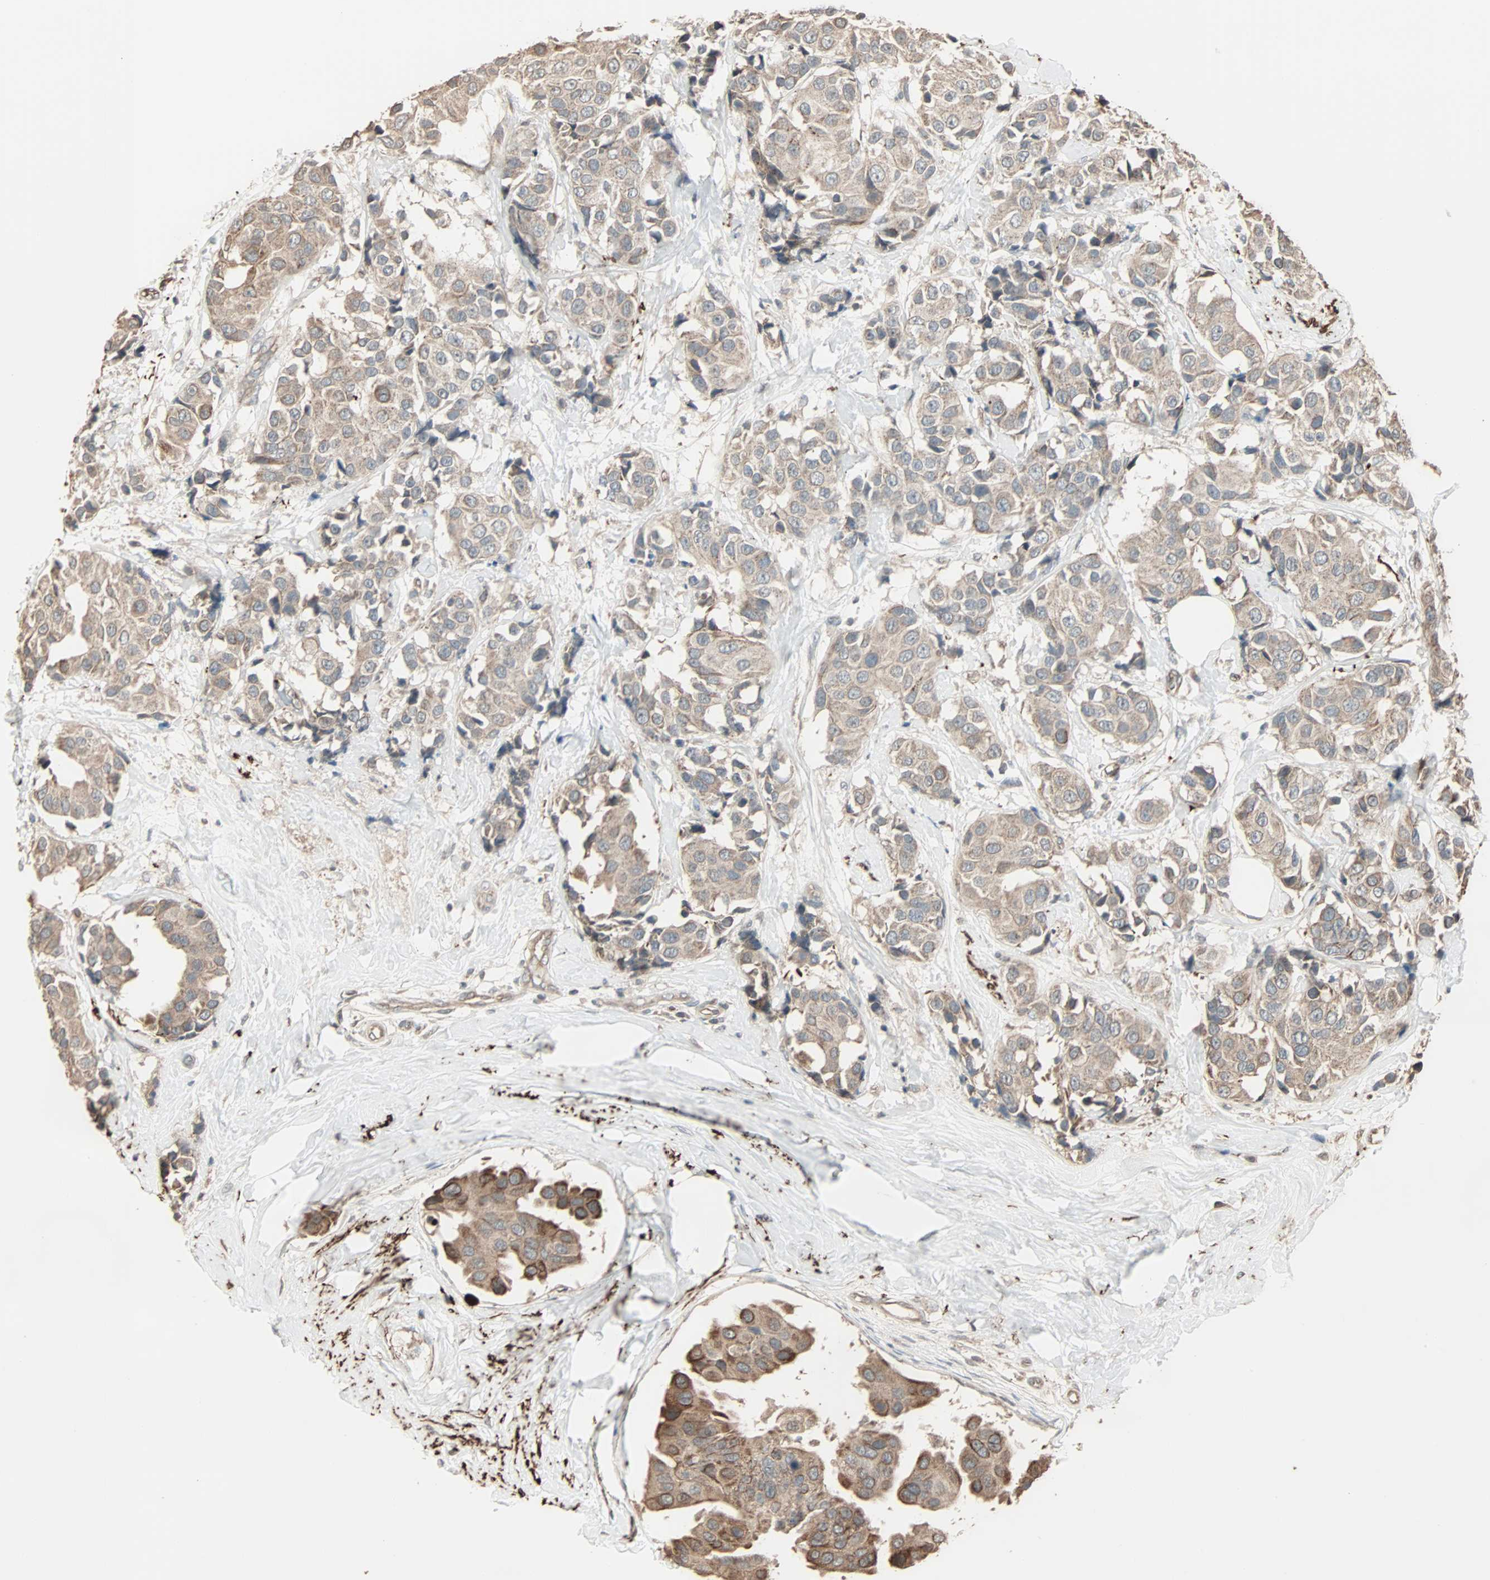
{"staining": {"intensity": "moderate", "quantity": ">75%", "location": "cytoplasmic/membranous"}, "tissue": "breast cancer", "cell_type": "Tumor cells", "image_type": "cancer", "snomed": [{"axis": "morphology", "description": "Normal tissue, NOS"}, {"axis": "morphology", "description": "Duct carcinoma"}, {"axis": "topography", "description": "Breast"}], "caption": "Protein staining by immunohistochemistry demonstrates moderate cytoplasmic/membranous positivity in about >75% of tumor cells in breast intraductal carcinoma.", "gene": "CALCRL", "patient": {"sex": "female", "age": 39}}